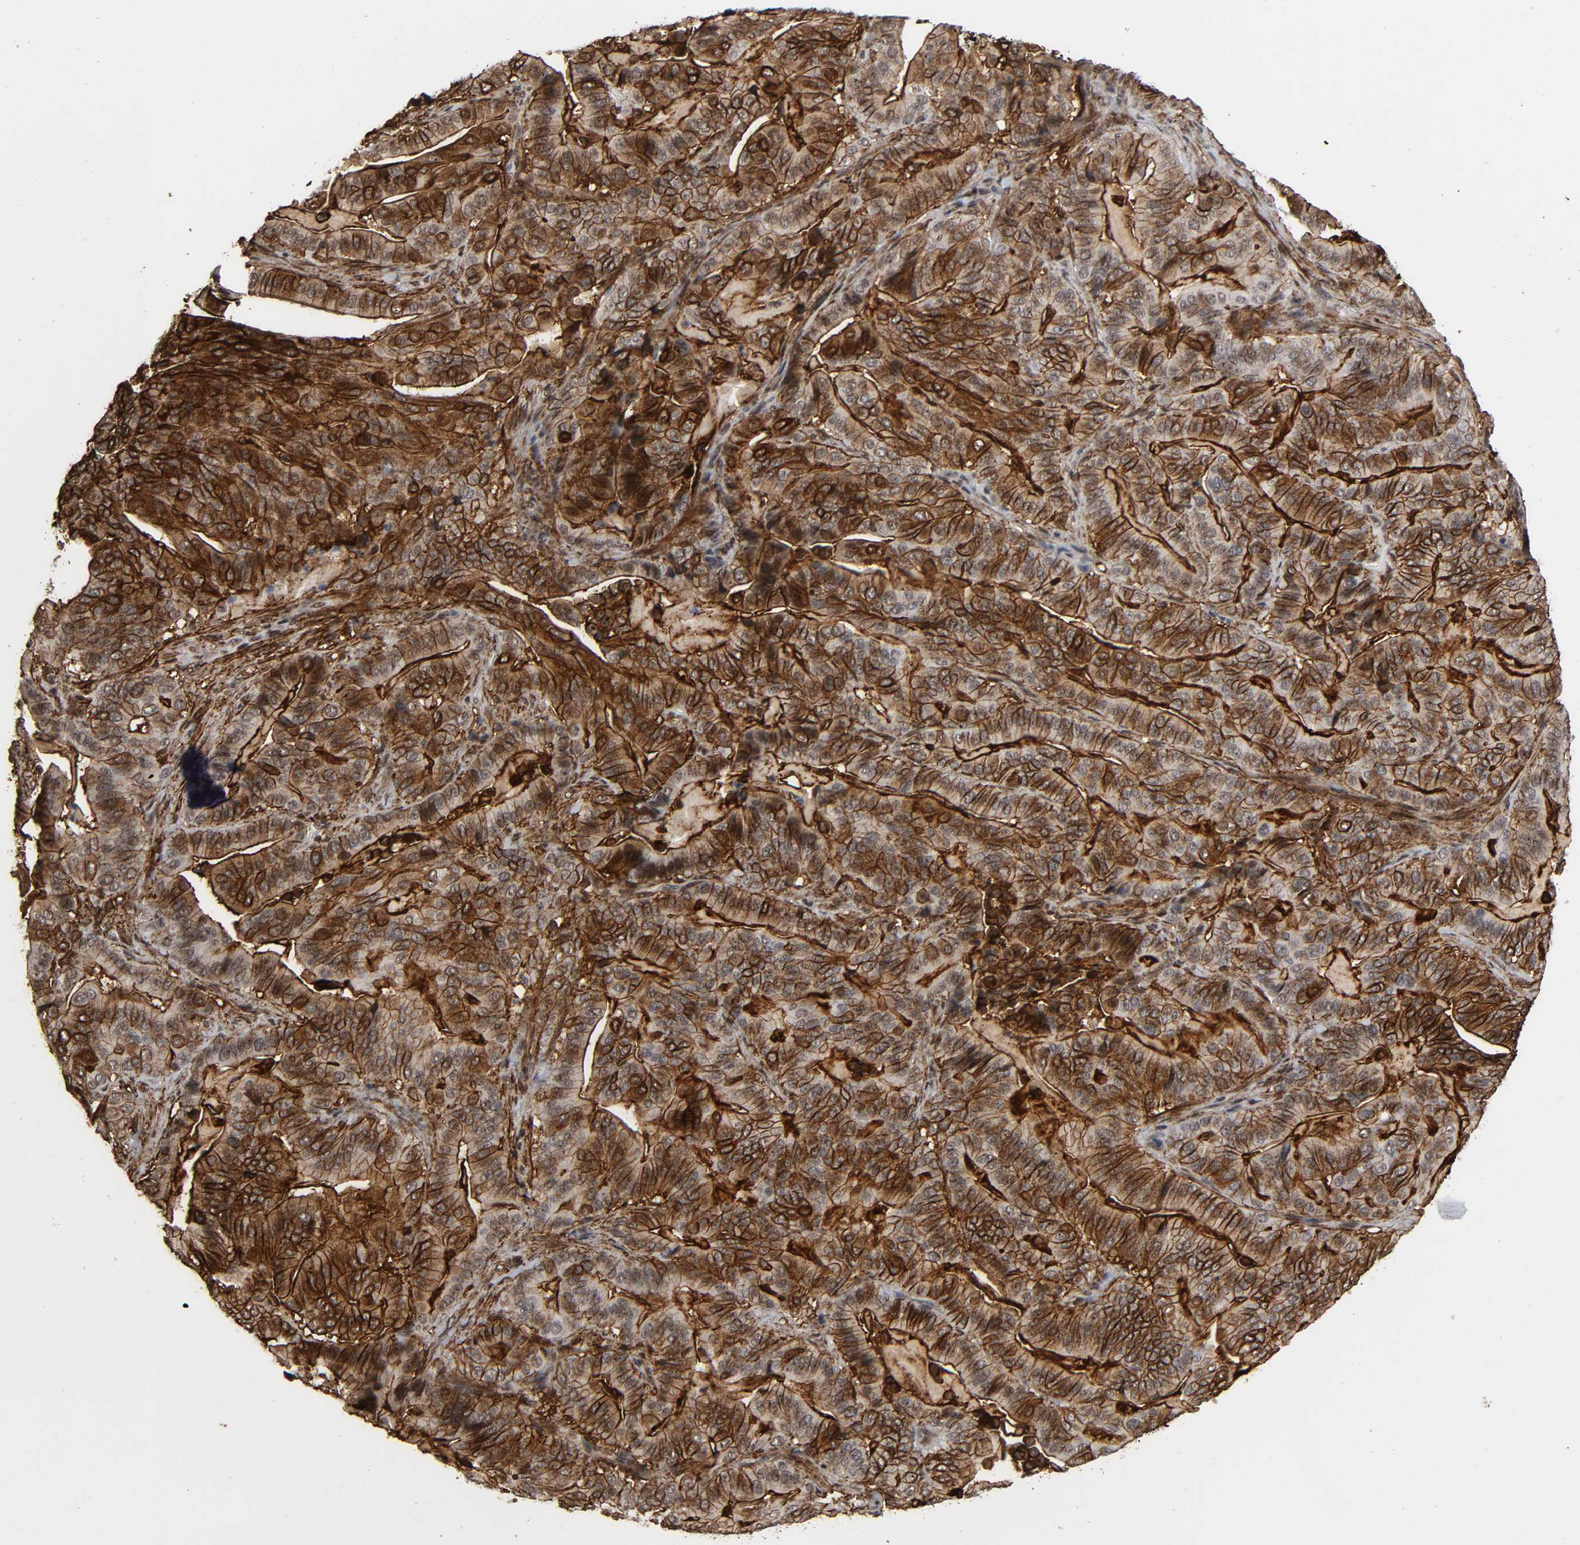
{"staining": {"intensity": "strong", "quantity": ">75%", "location": "cytoplasmic/membranous,nuclear"}, "tissue": "pancreatic cancer", "cell_type": "Tumor cells", "image_type": "cancer", "snomed": [{"axis": "morphology", "description": "Adenocarcinoma, NOS"}, {"axis": "topography", "description": "Pancreas"}], "caption": "Adenocarcinoma (pancreatic) stained with a protein marker demonstrates strong staining in tumor cells.", "gene": "AHNAK2", "patient": {"sex": "male", "age": 63}}